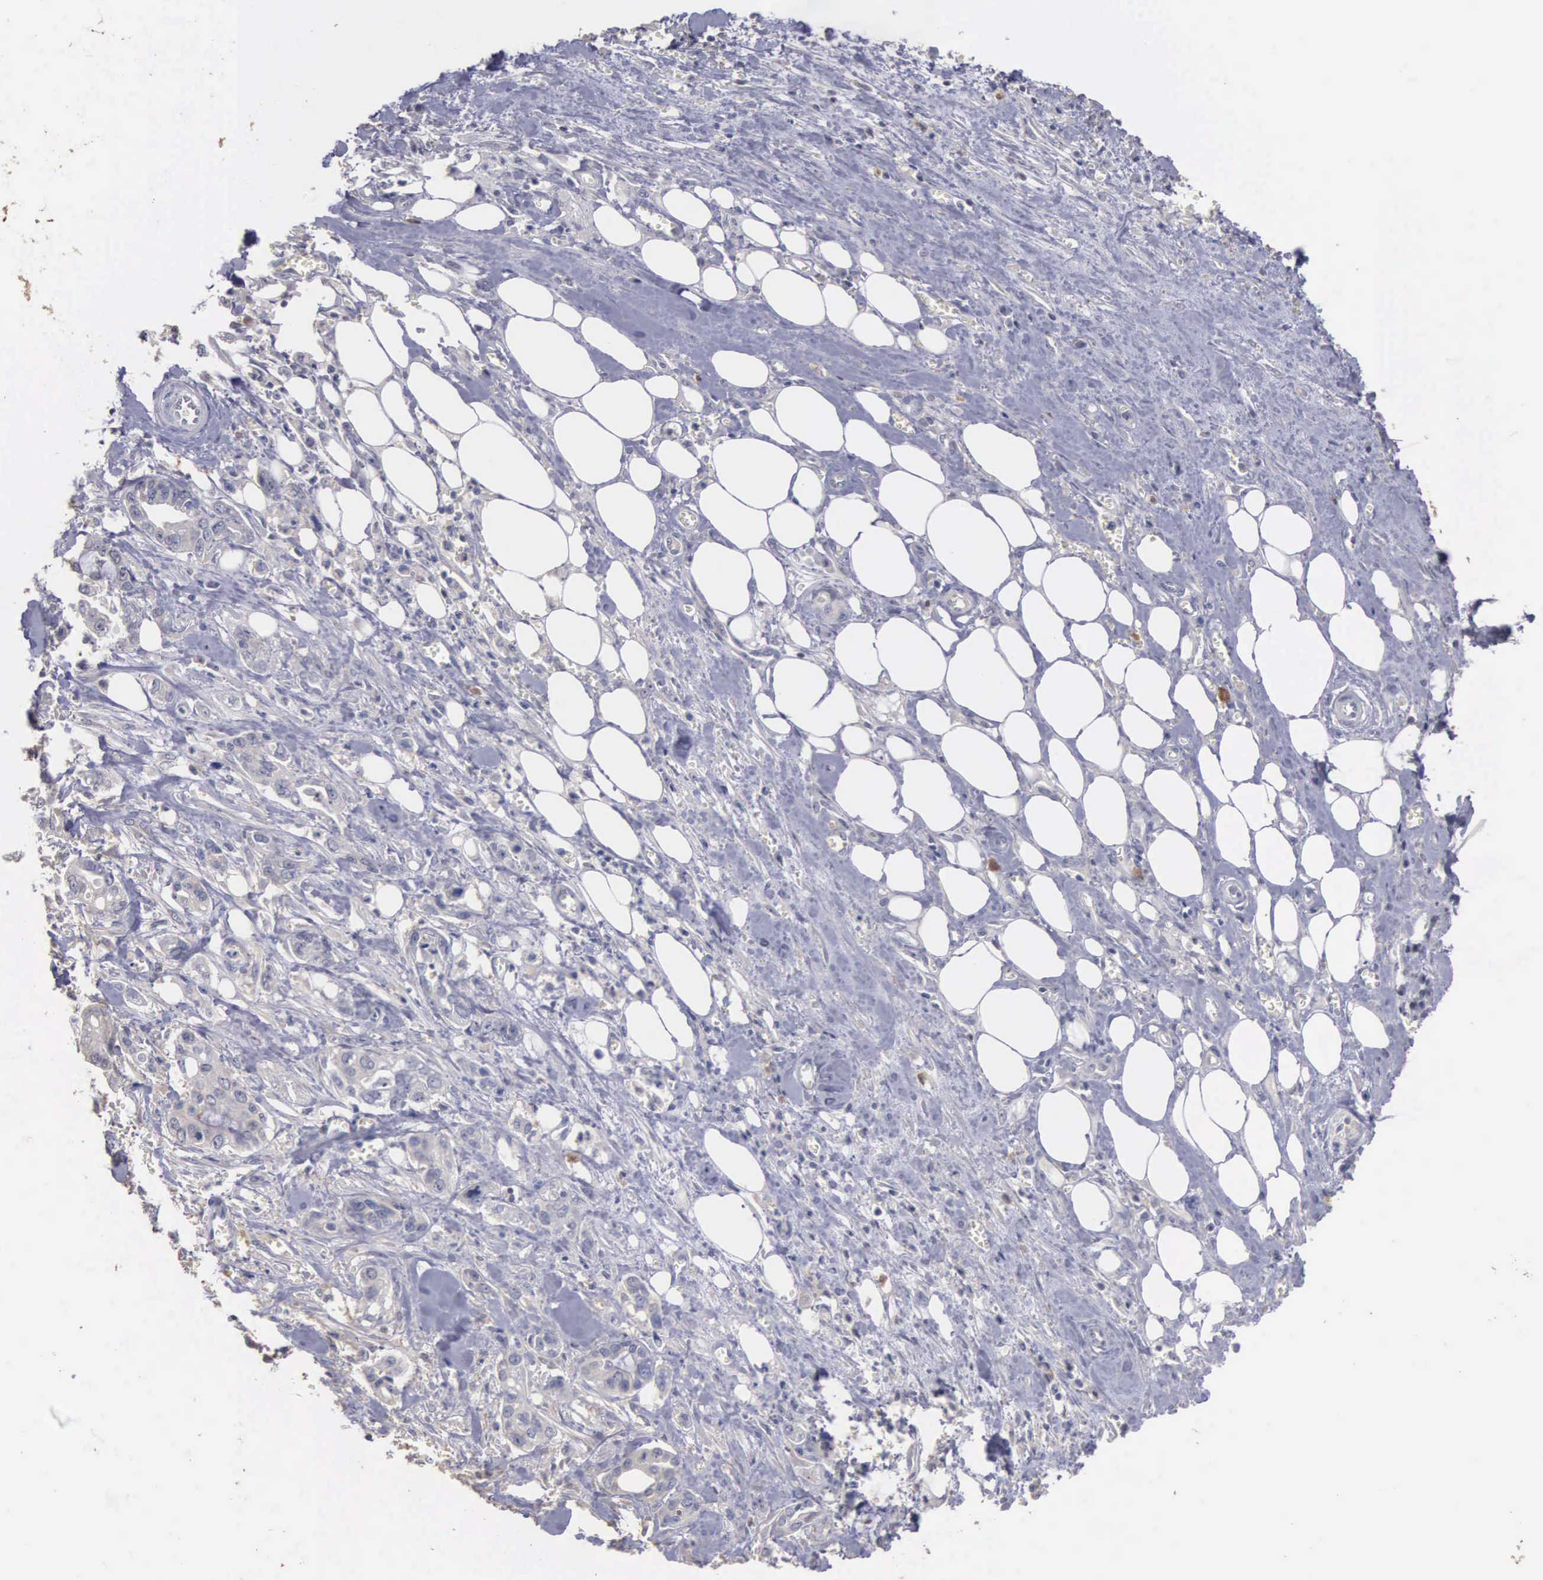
{"staining": {"intensity": "negative", "quantity": "none", "location": "none"}, "tissue": "pancreatic cancer", "cell_type": "Tumor cells", "image_type": "cancer", "snomed": [{"axis": "morphology", "description": "Adenocarcinoma, NOS"}, {"axis": "topography", "description": "Pancreas"}], "caption": "Immunohistochemistry of pancreatic cancer (adenocarcinoma) shows no positivity in tumor cells.", "gene": "ENO3", "patient": {"sex": "male", "age": 69}}